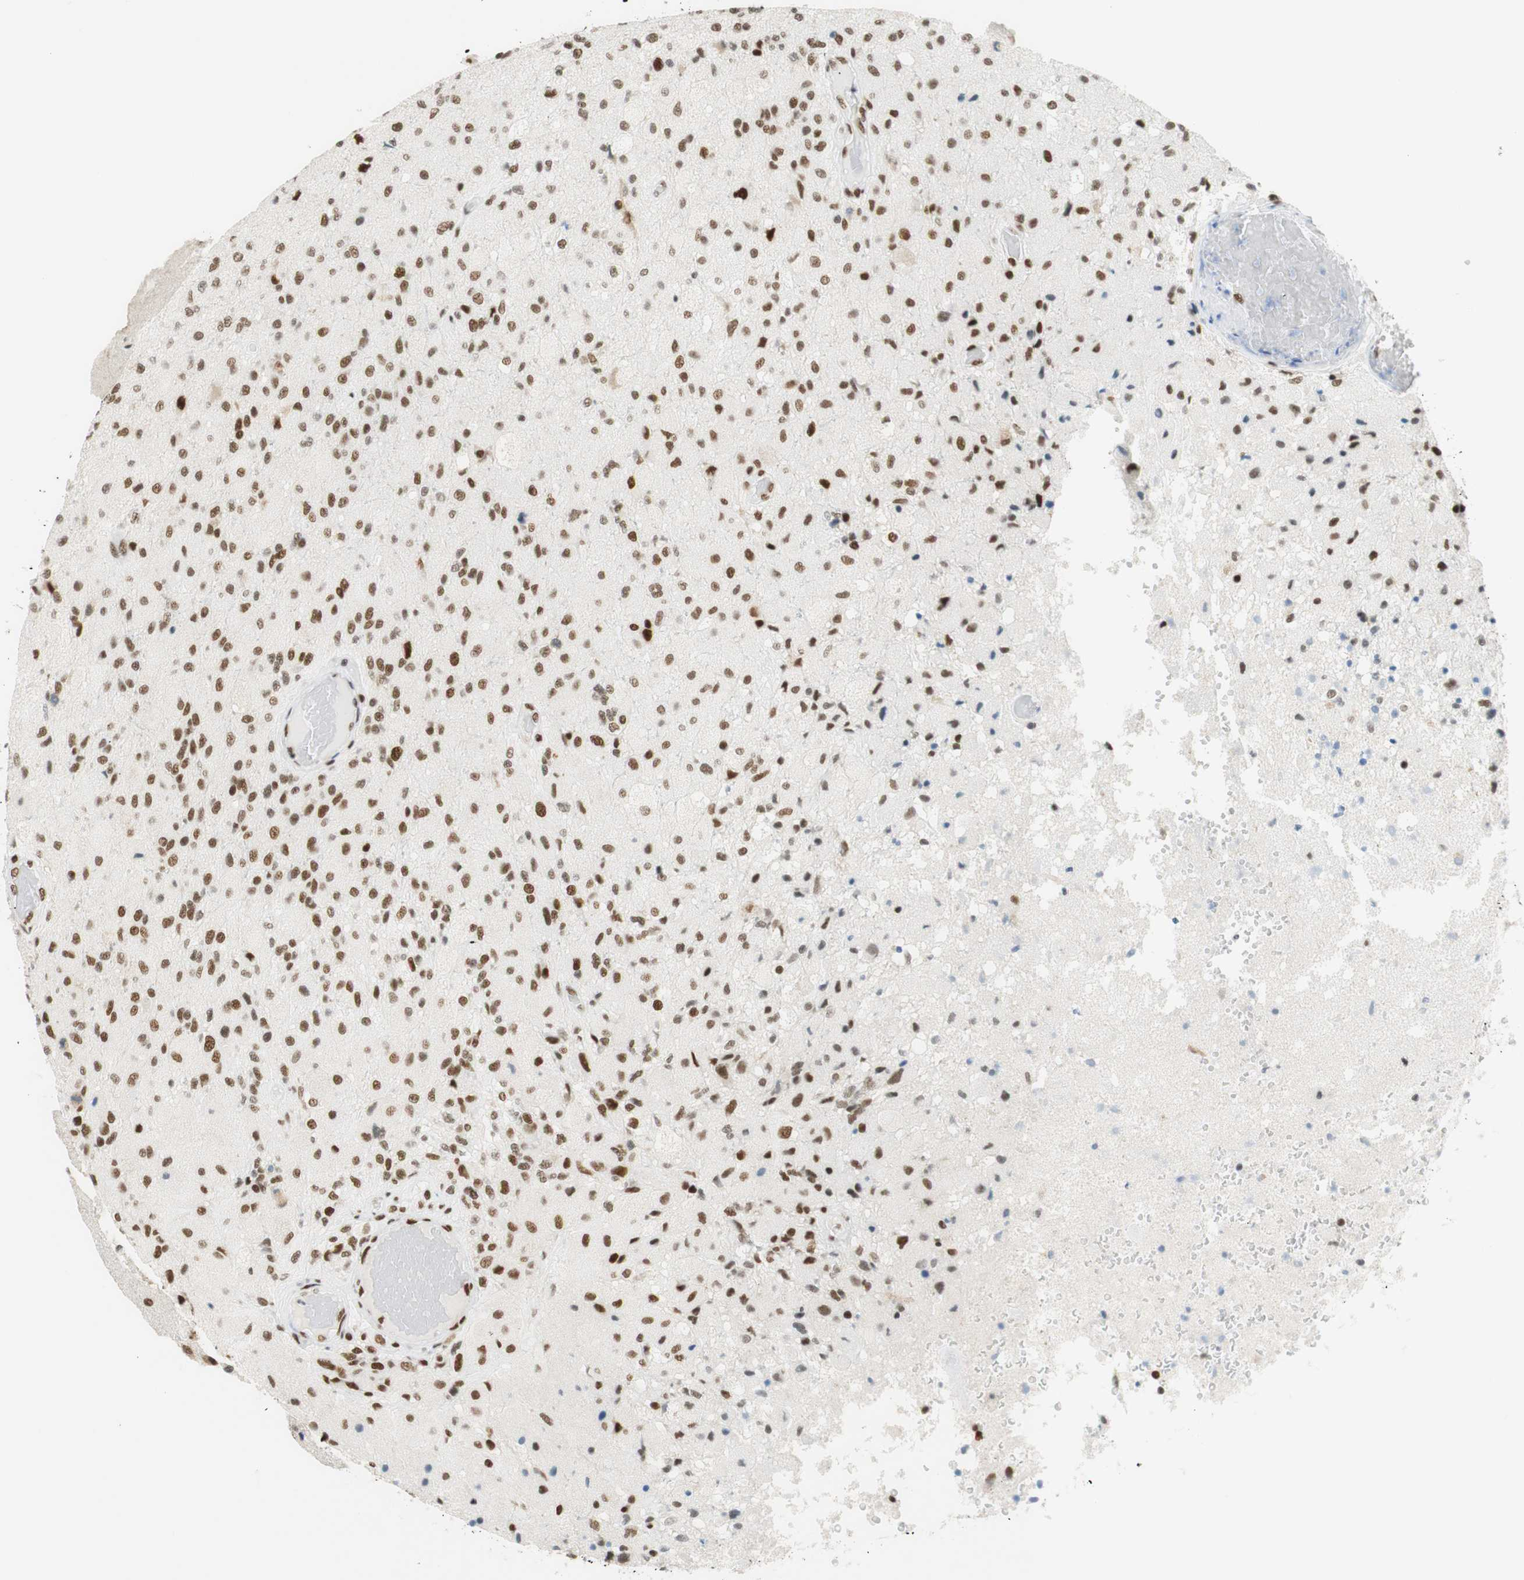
{"staining": {"intensity": "moderate", "quantity": "25%-75%", "location": "none"}, "tissue": "glioma", "cell_type": "Tumor cells", "image_type": "cancer", "snomed": [{"axis": "morphology", "description": "Normal tissue, NOS"}, {"axis": "morphology", "description": "Glioma, malignant, High grade"}, {"axis": "topography", "description": "Cerebral cortex"}], "caption": "A histopathology image of human malignant high-grade glioma stained for a protein shows moderate None brown staining in tumor cells.", "gene": "RNF20", "patient": {"sex": "male", "age": 77}}